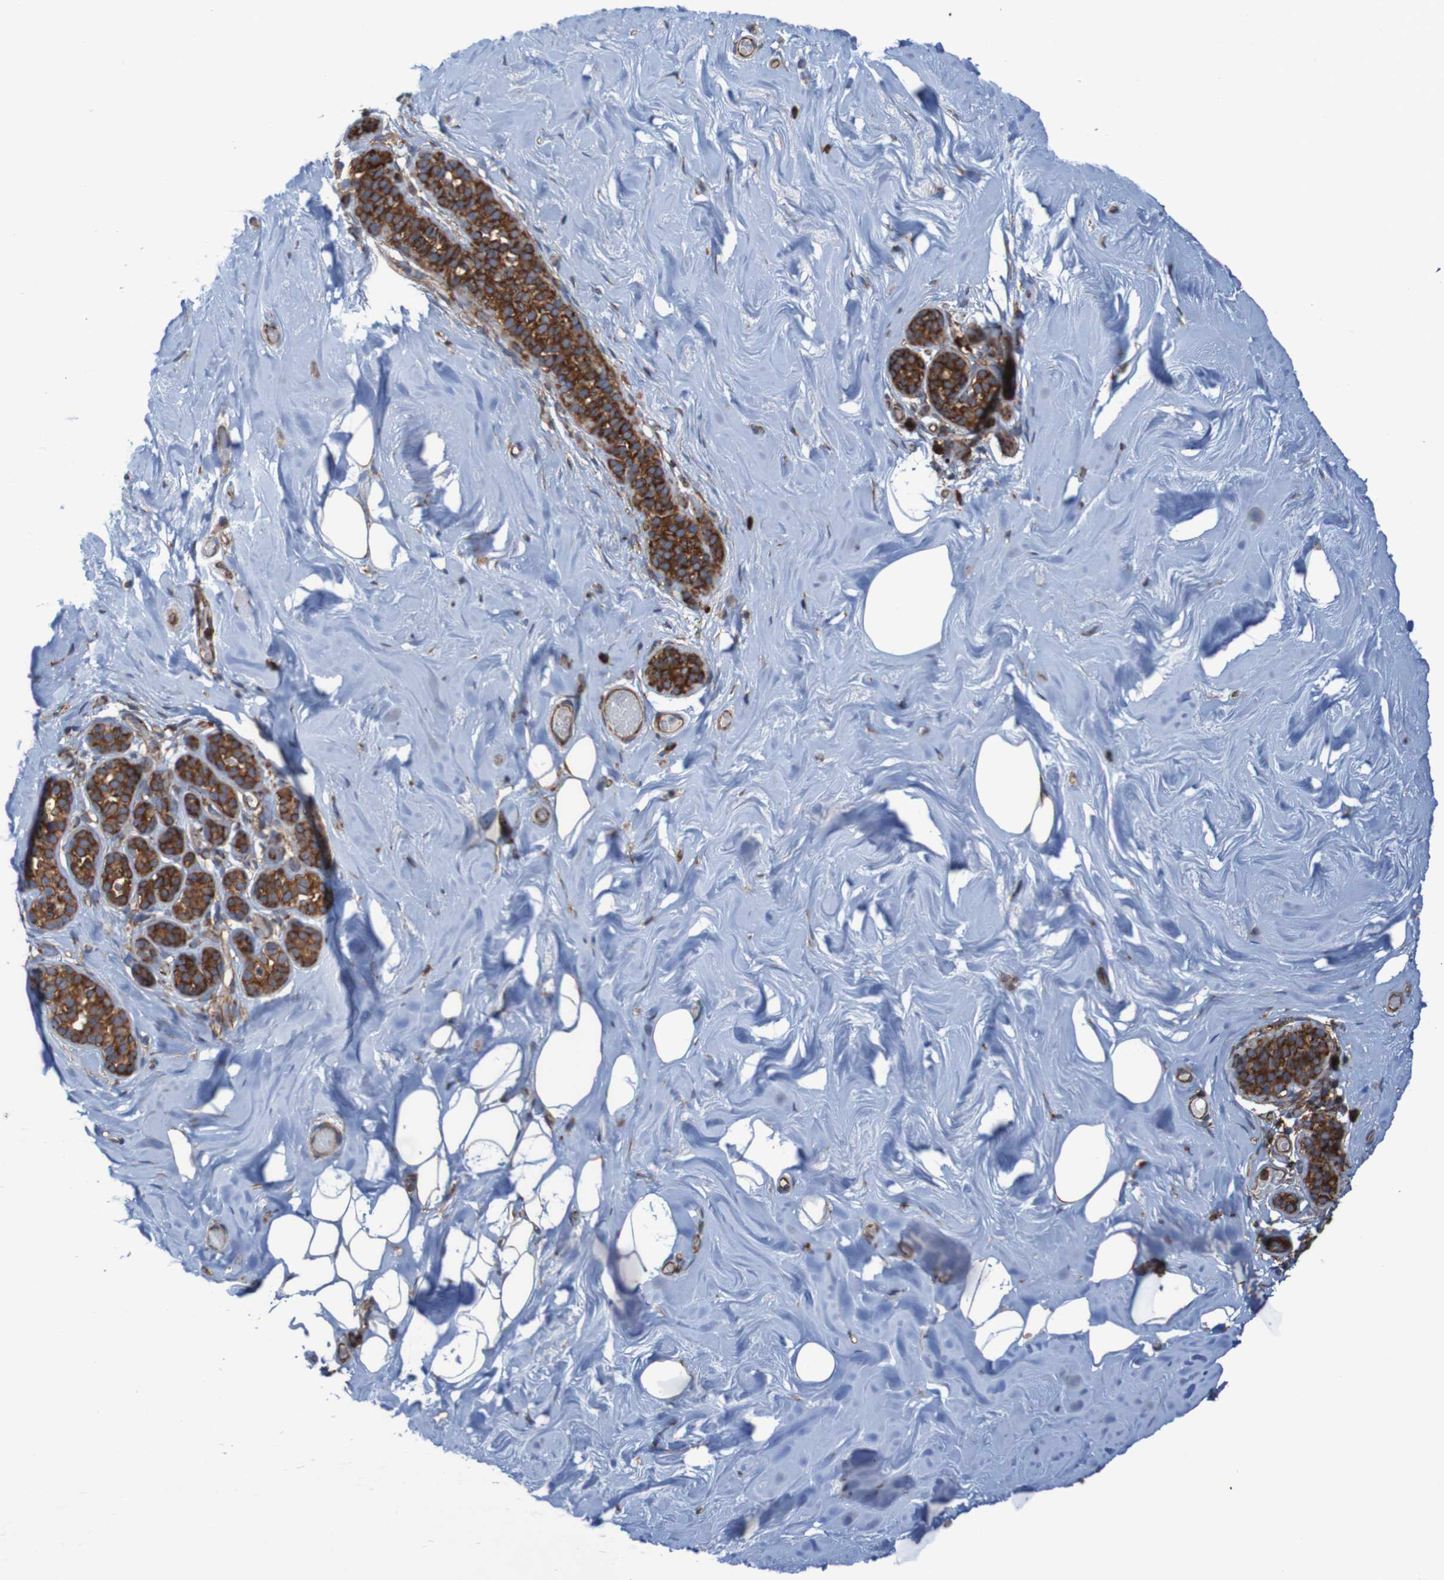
{"staining": {"intensity": "negative", "quantity": "none", "location": "none"}, "tissue": "breast", "cell_type": "Adipocytes", "image_type": "normal", "snomed": [{"axis": "morphology", "description": "Normal tissue, NOS"}, {"axis": "topography", "description": "Breast"}], "caption": "This photomicrograph is of unremarkable breast stained with immunohistochemistry (IHC) to label a protein in brown with the nuclei are counter-stained blue. There is no positivity in adipocytes.", "gene": "RPL10", "patient": {"sex": "female", "age": 75}}